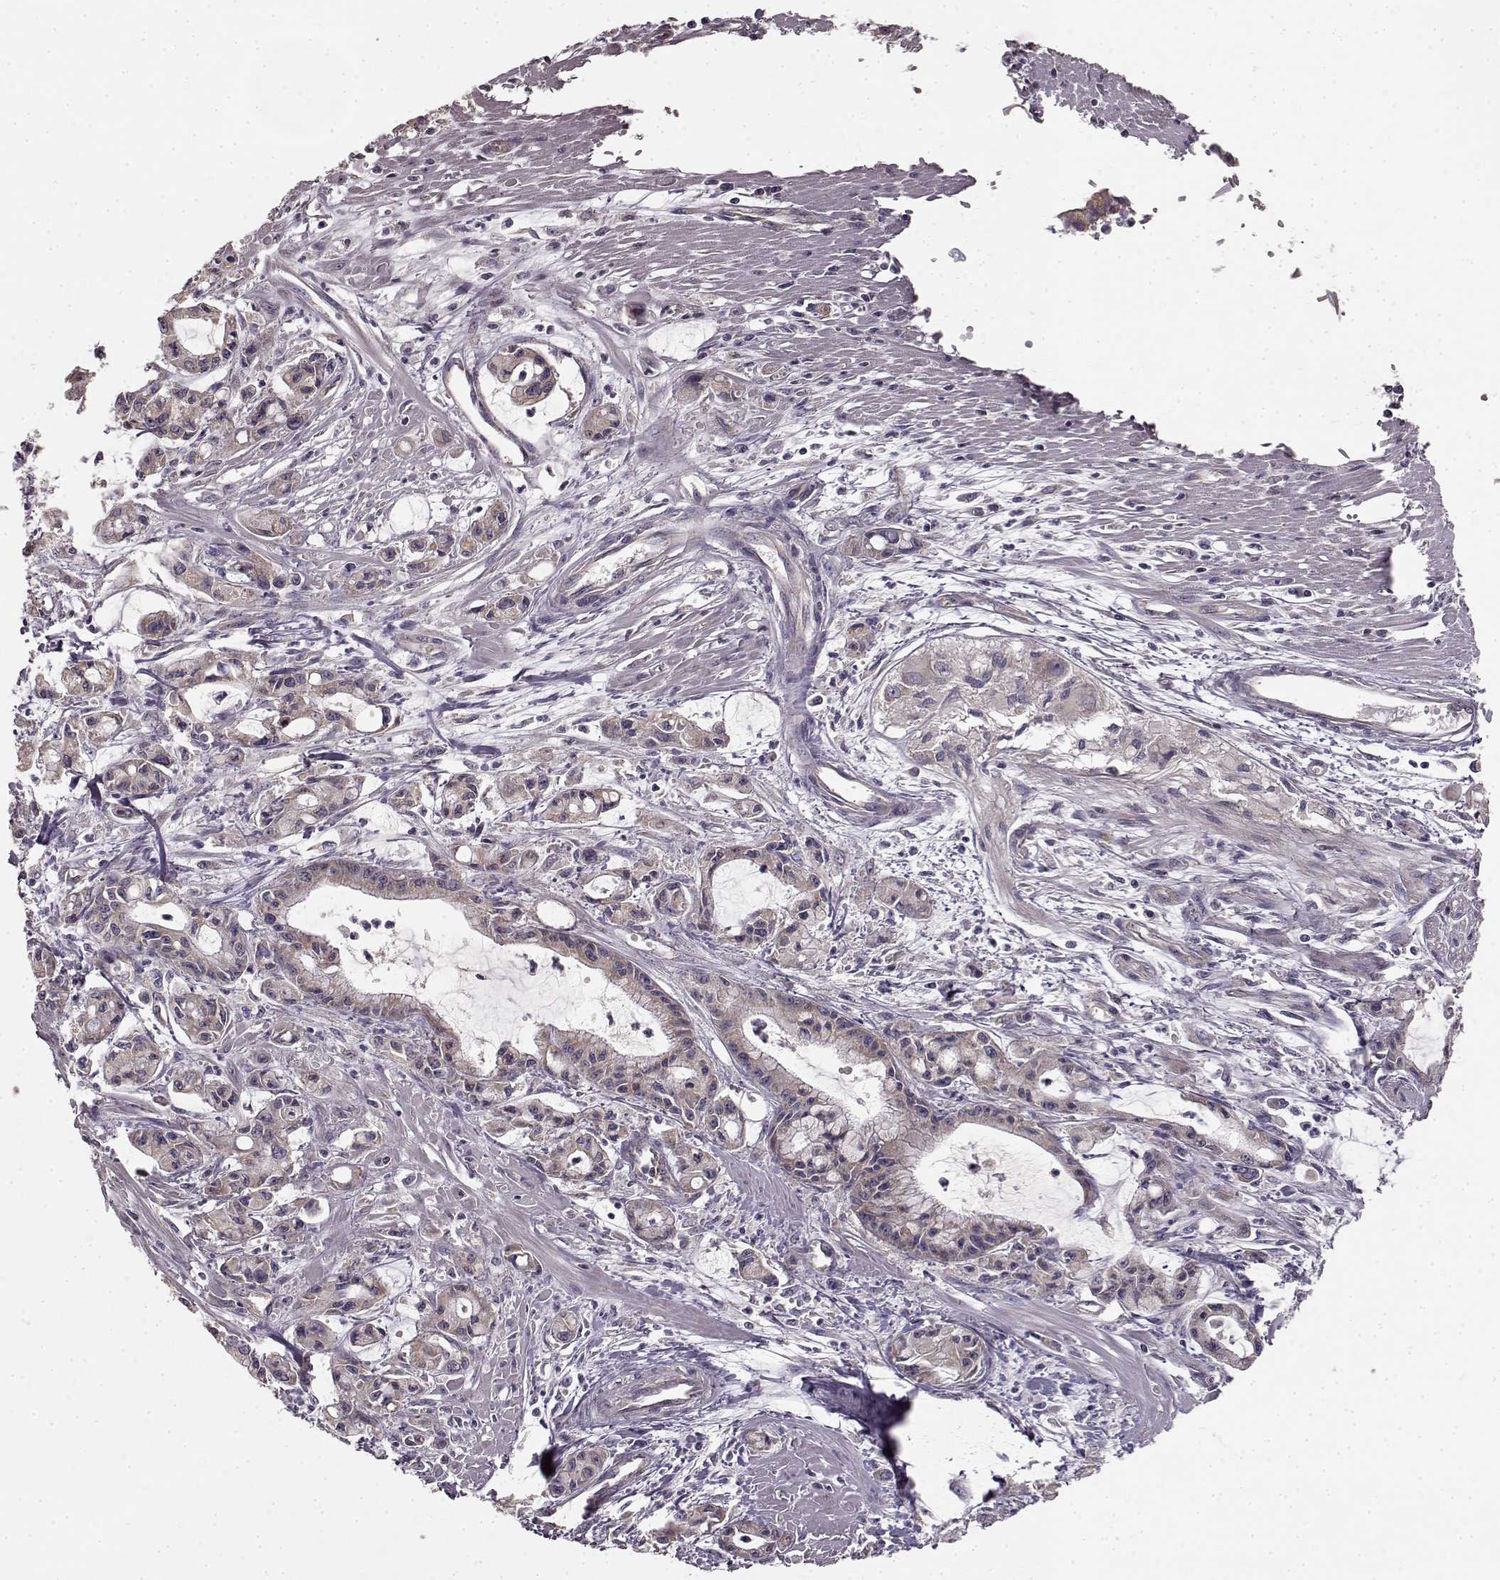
{"staining": {"intensity": "weak", "quantity": "25%-75%", "location": "cytoplasmic/membranous"}, "tissue": "pancreatic cancer", "cell_type": "Tumor cells", "image_type": "cancer", "snomed": [{"axis": "morphology", "description": "Adenocarcinoma, NOS"}, {"axis": "topography", "description": "Pancreas"}], "caption": "Immunohistochemical staining of adenocarcinoma (pancreatic) displays low levels of weak cytoplasmic/membranous staining in about 25%-75% of tumor cells.", "gene": "ERBB3", "patient": {"sex": "male", "age": 48}}